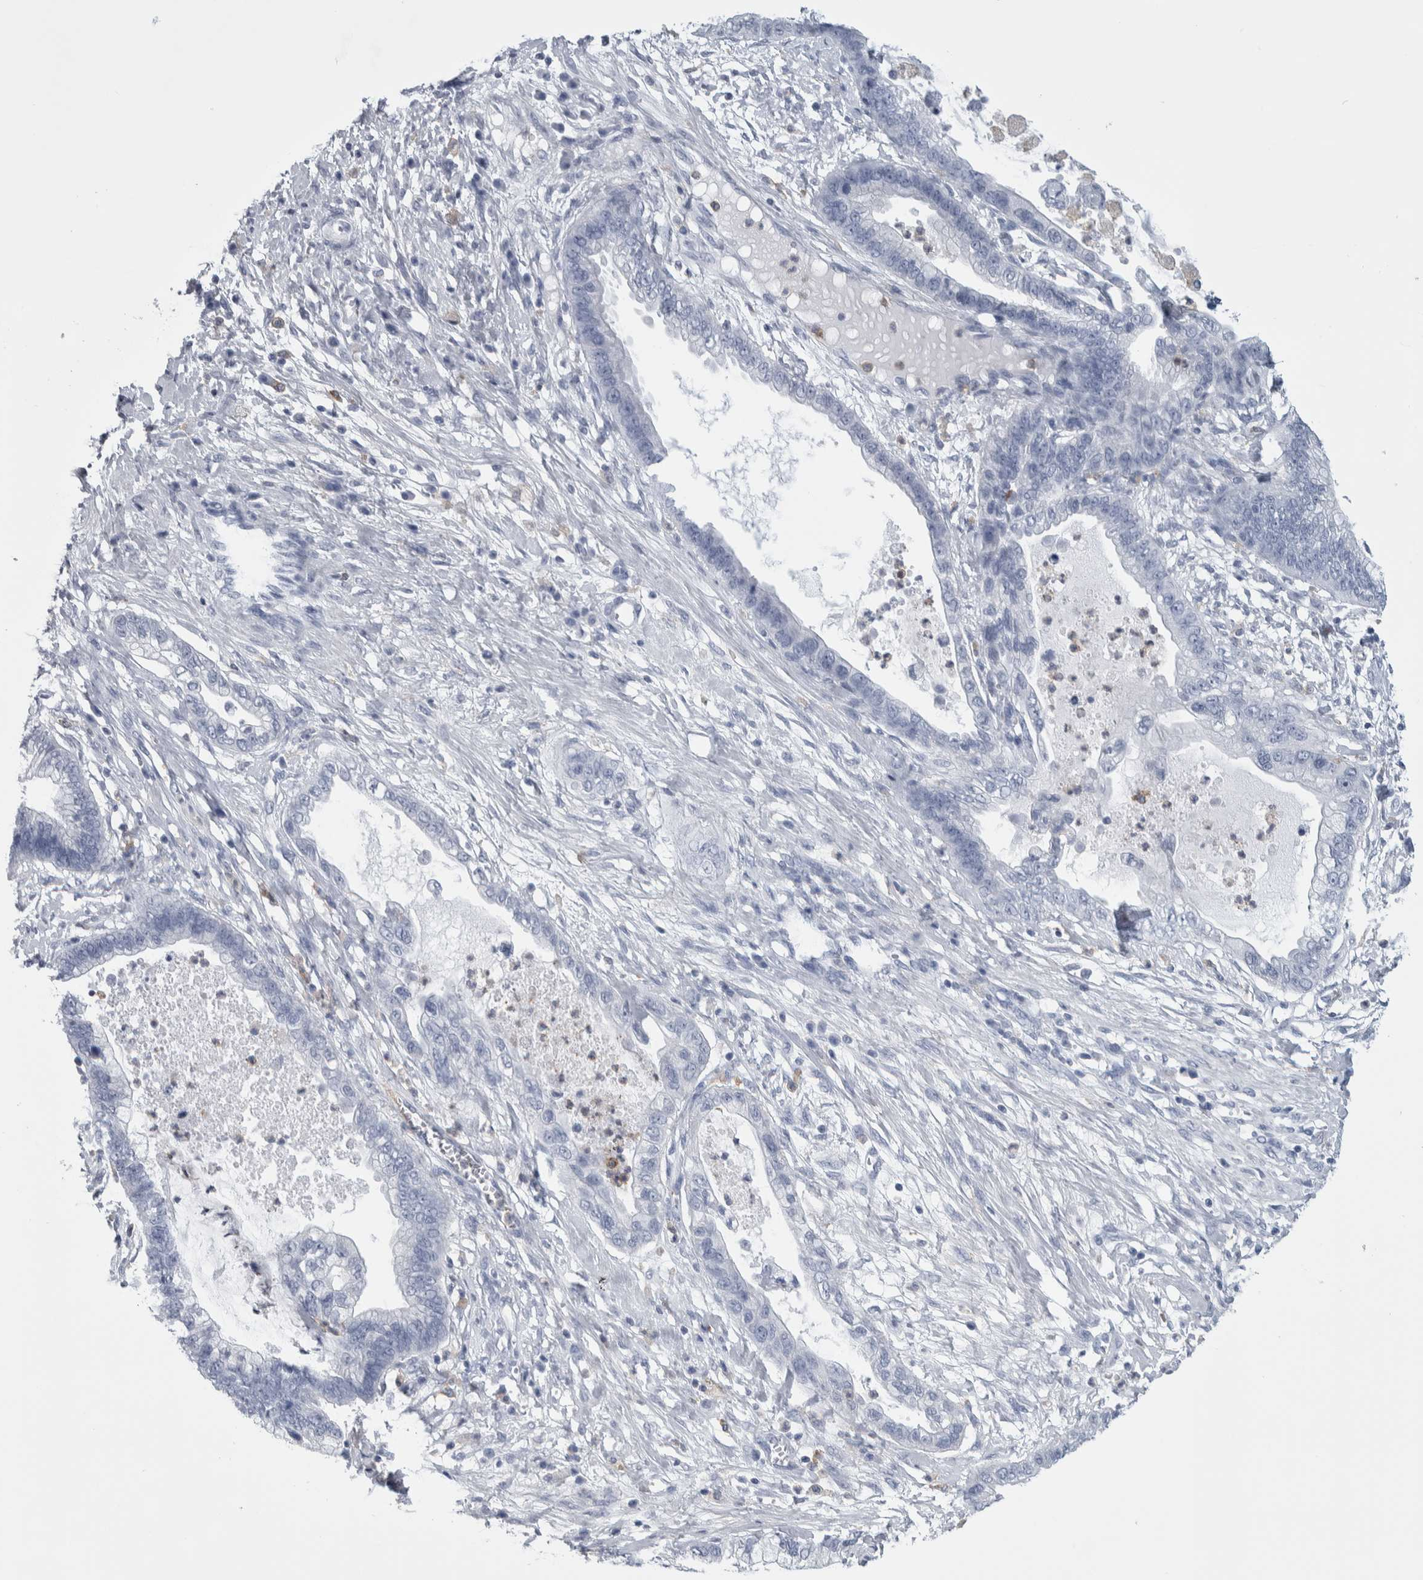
{"staining": {"intensity": "negative", "quantity": "none", "location": "none"}, "tissue": "cervical cancer", "cell_type": "Tumor cells", "image_type": "cancer", "snomed": [{"axis": "morphology", "description": "Adenocarcinoma, NOS"}, {"axis": "topography", "description": "Cervix"}], "caption": "Cervical cancer stained for a protein using immunohistochemistry displays no positivity tumor cells.", "gene": "SKAP2", "patient": {"sex": "female", "age": 44}}